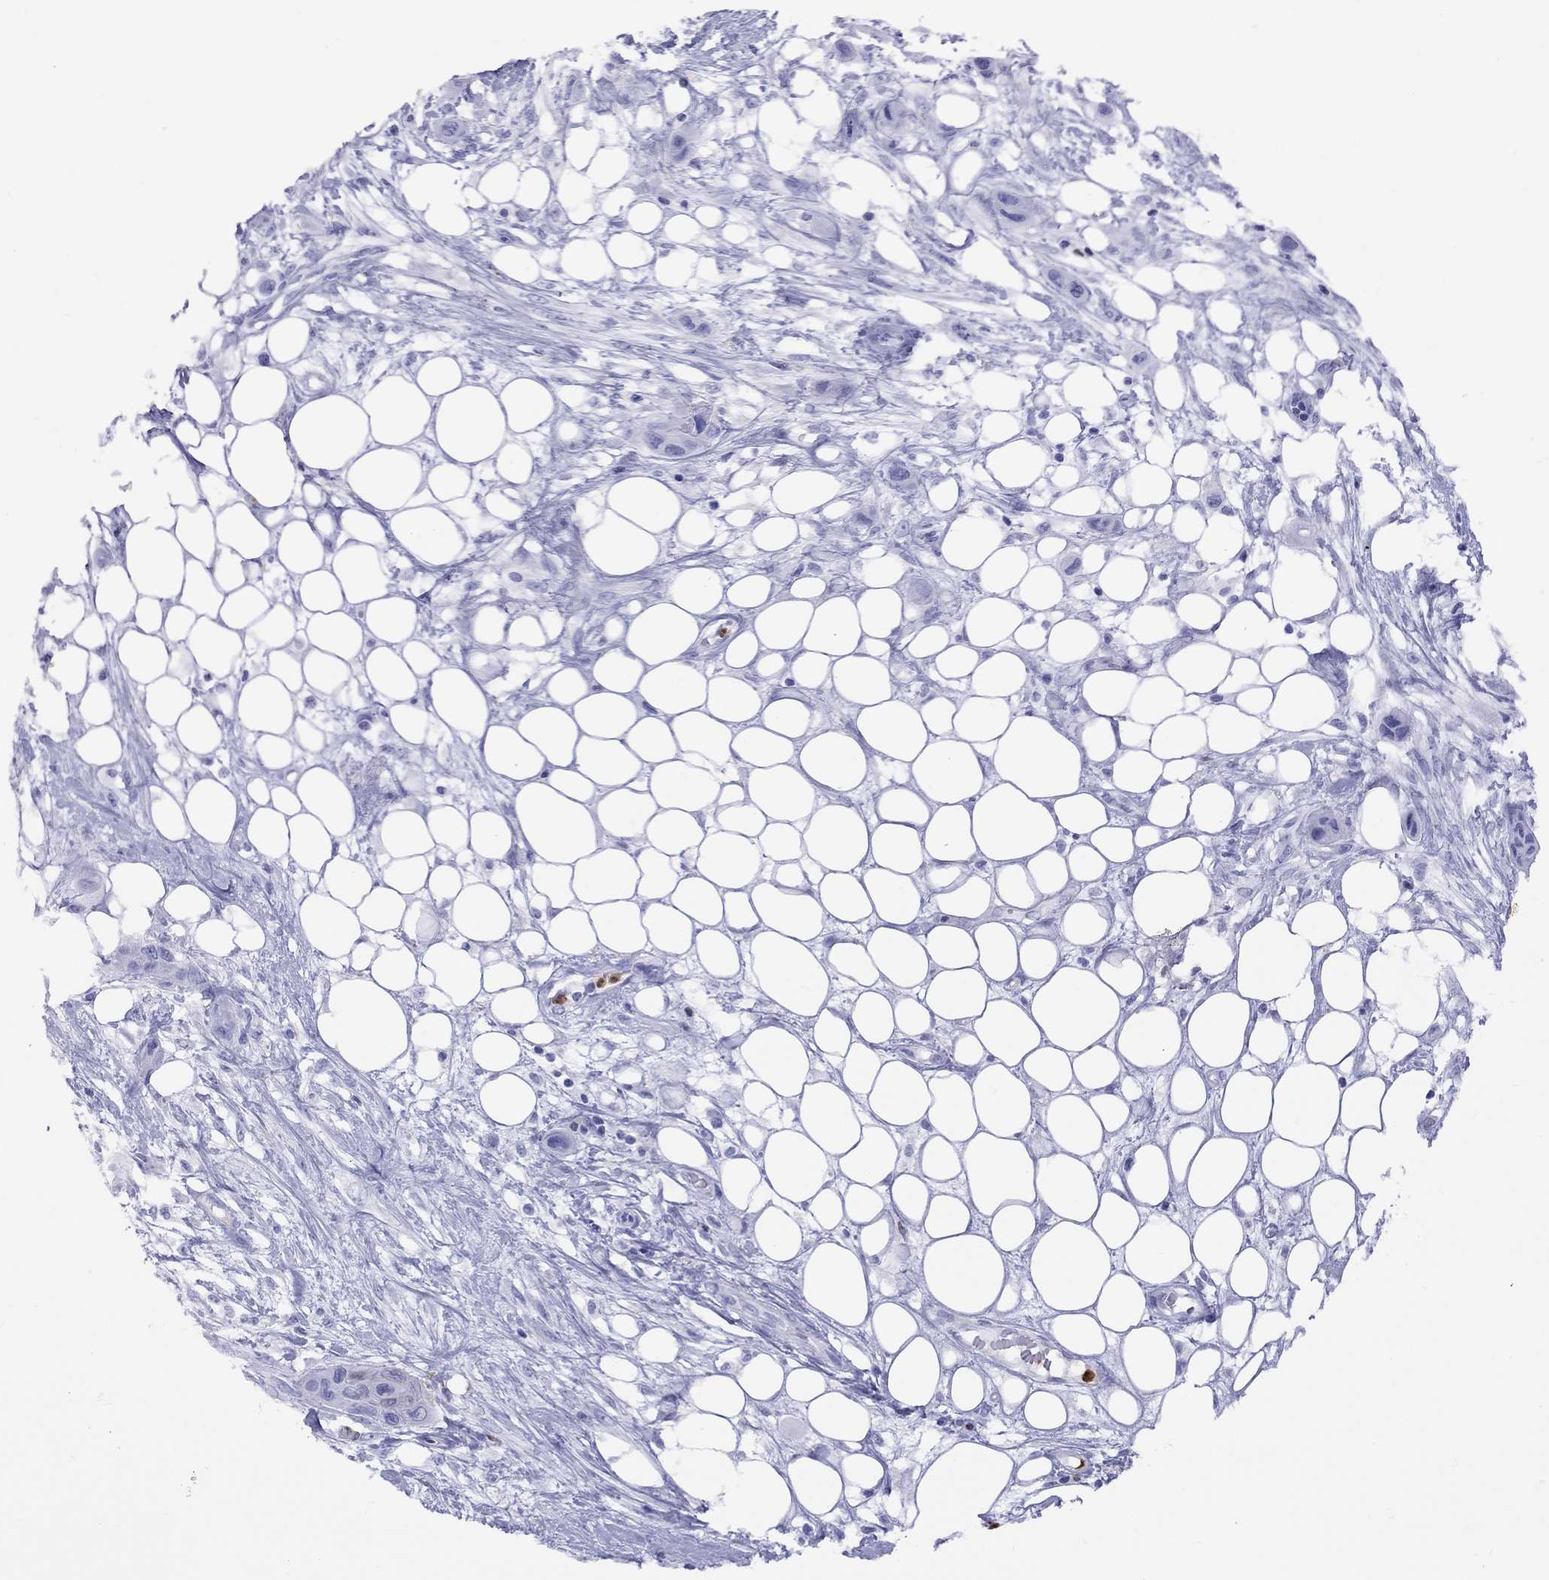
{"staining": {"intensity": "negative", "quantity": "none", "location": "none"}, "tissue": "skin cancer", "cell_type": "Tumor cells", "image_type": "cancer", "snomed": [{"axis": "morphology", "description": "Squamous cell carcinoma, NOS"}, {"axis": "topography", "description": "Skin"}], "caption": "IHC histopathology image of neoplastic tissue: human skin cancer stained with DAB demonstrates no significant protein positivity in tumor cells. The staining was performed using DAB (3,3'-diaminobenzidine) to visualize the protein expression in brown, while the nuclei were stained in blue with hematoxylin (Magnification: 20x).", "gene": "SLAMF1", "patient": {"sex": "male", "age": 79}}